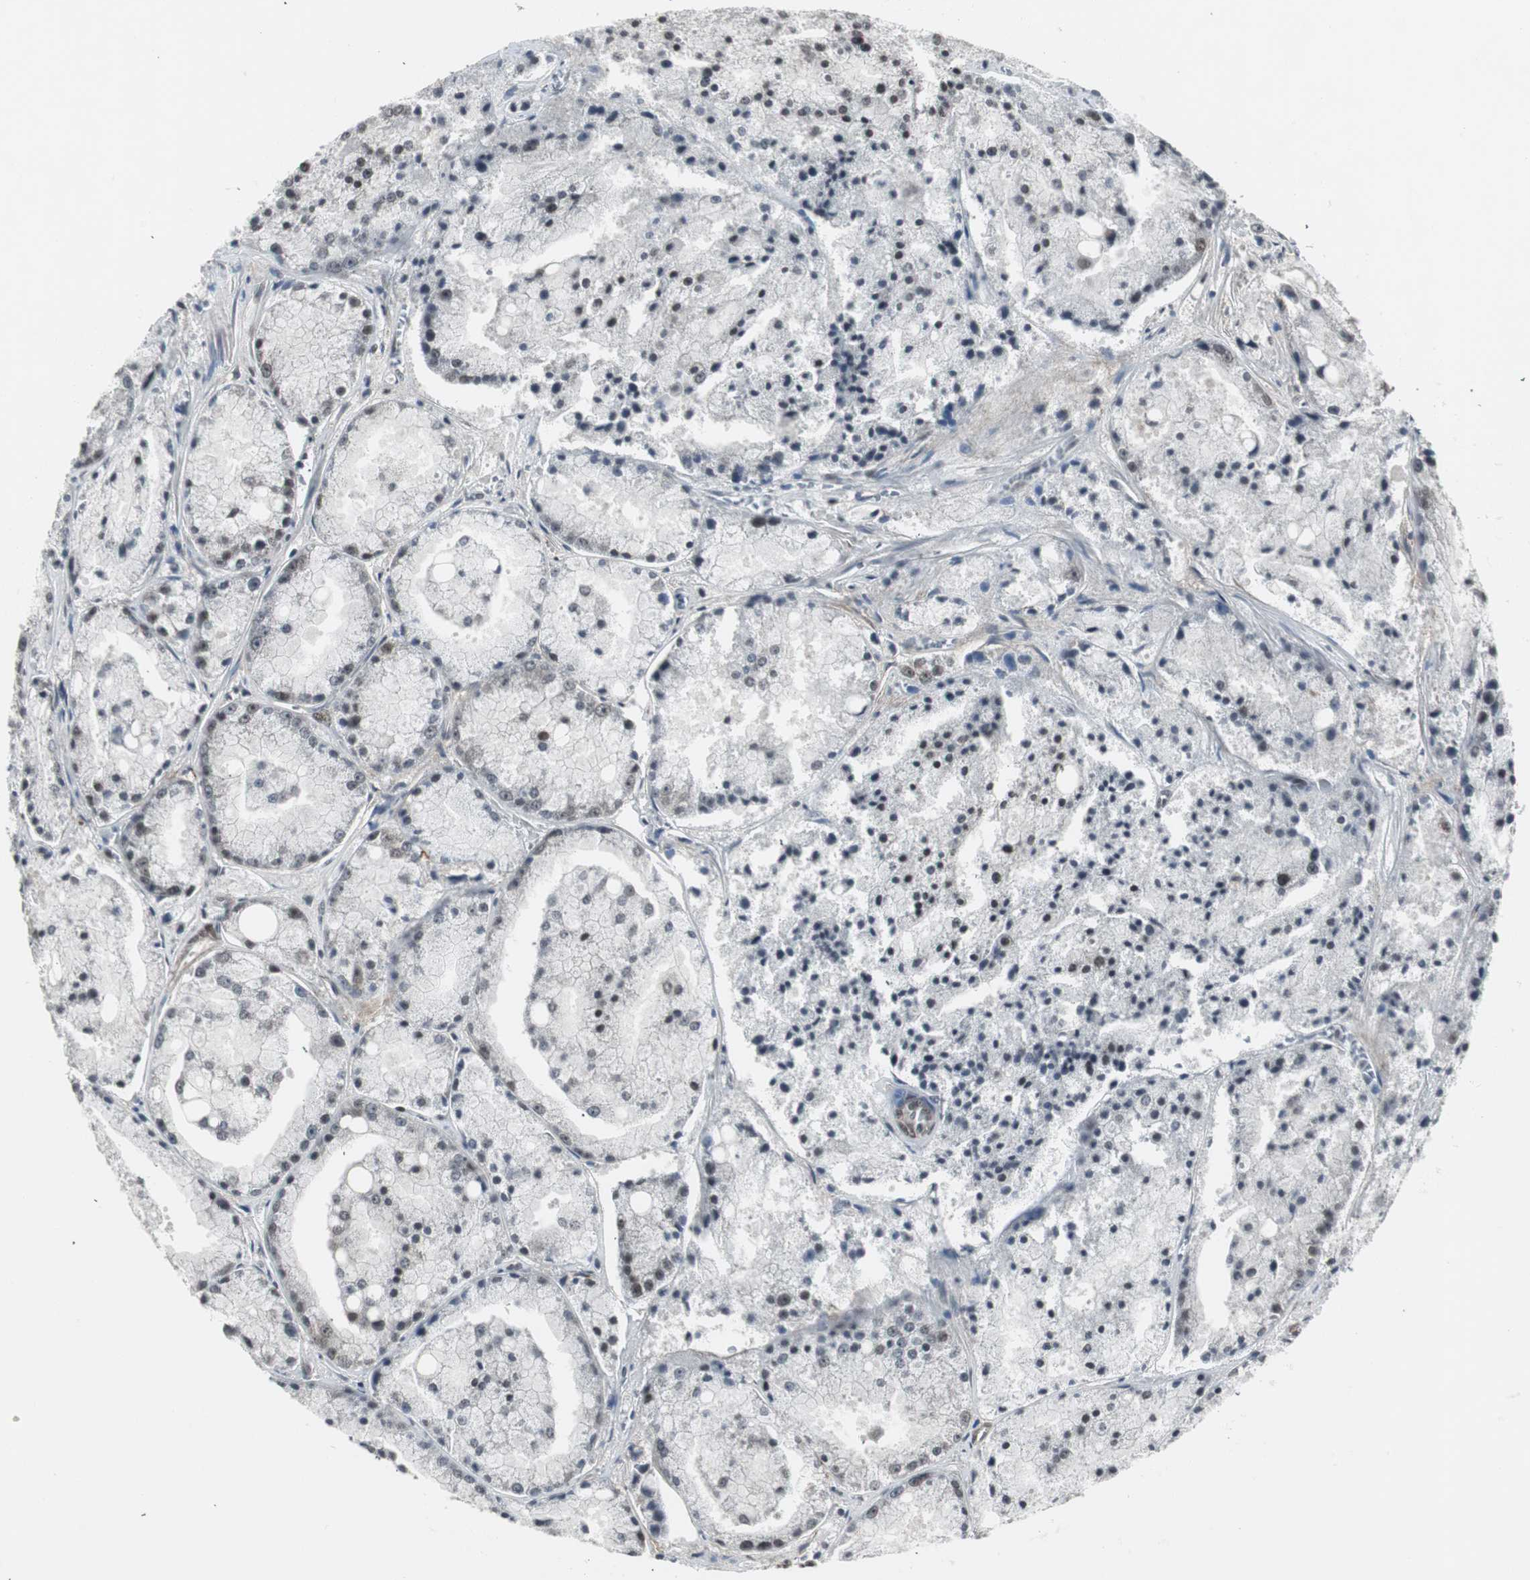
{"staining": {"intensity": "weak", "quantity": "<25%", "location": "nuclear"}, "tissue": "prostate cancer", "cell_type": "Tumor cells", "image_type": "cancer", "snomed": [{"axis": "morphology", "description": "Adenocarcinoma, Low grade"}, {"axis": "topography", "description": "Prostate"}], "caption": "Tumor cells are negative for brown protein staining in adenocarcinoma (low-grade) (prostate).", "gene": "MPG", "patient": {"sex": "male", "age": 64}}